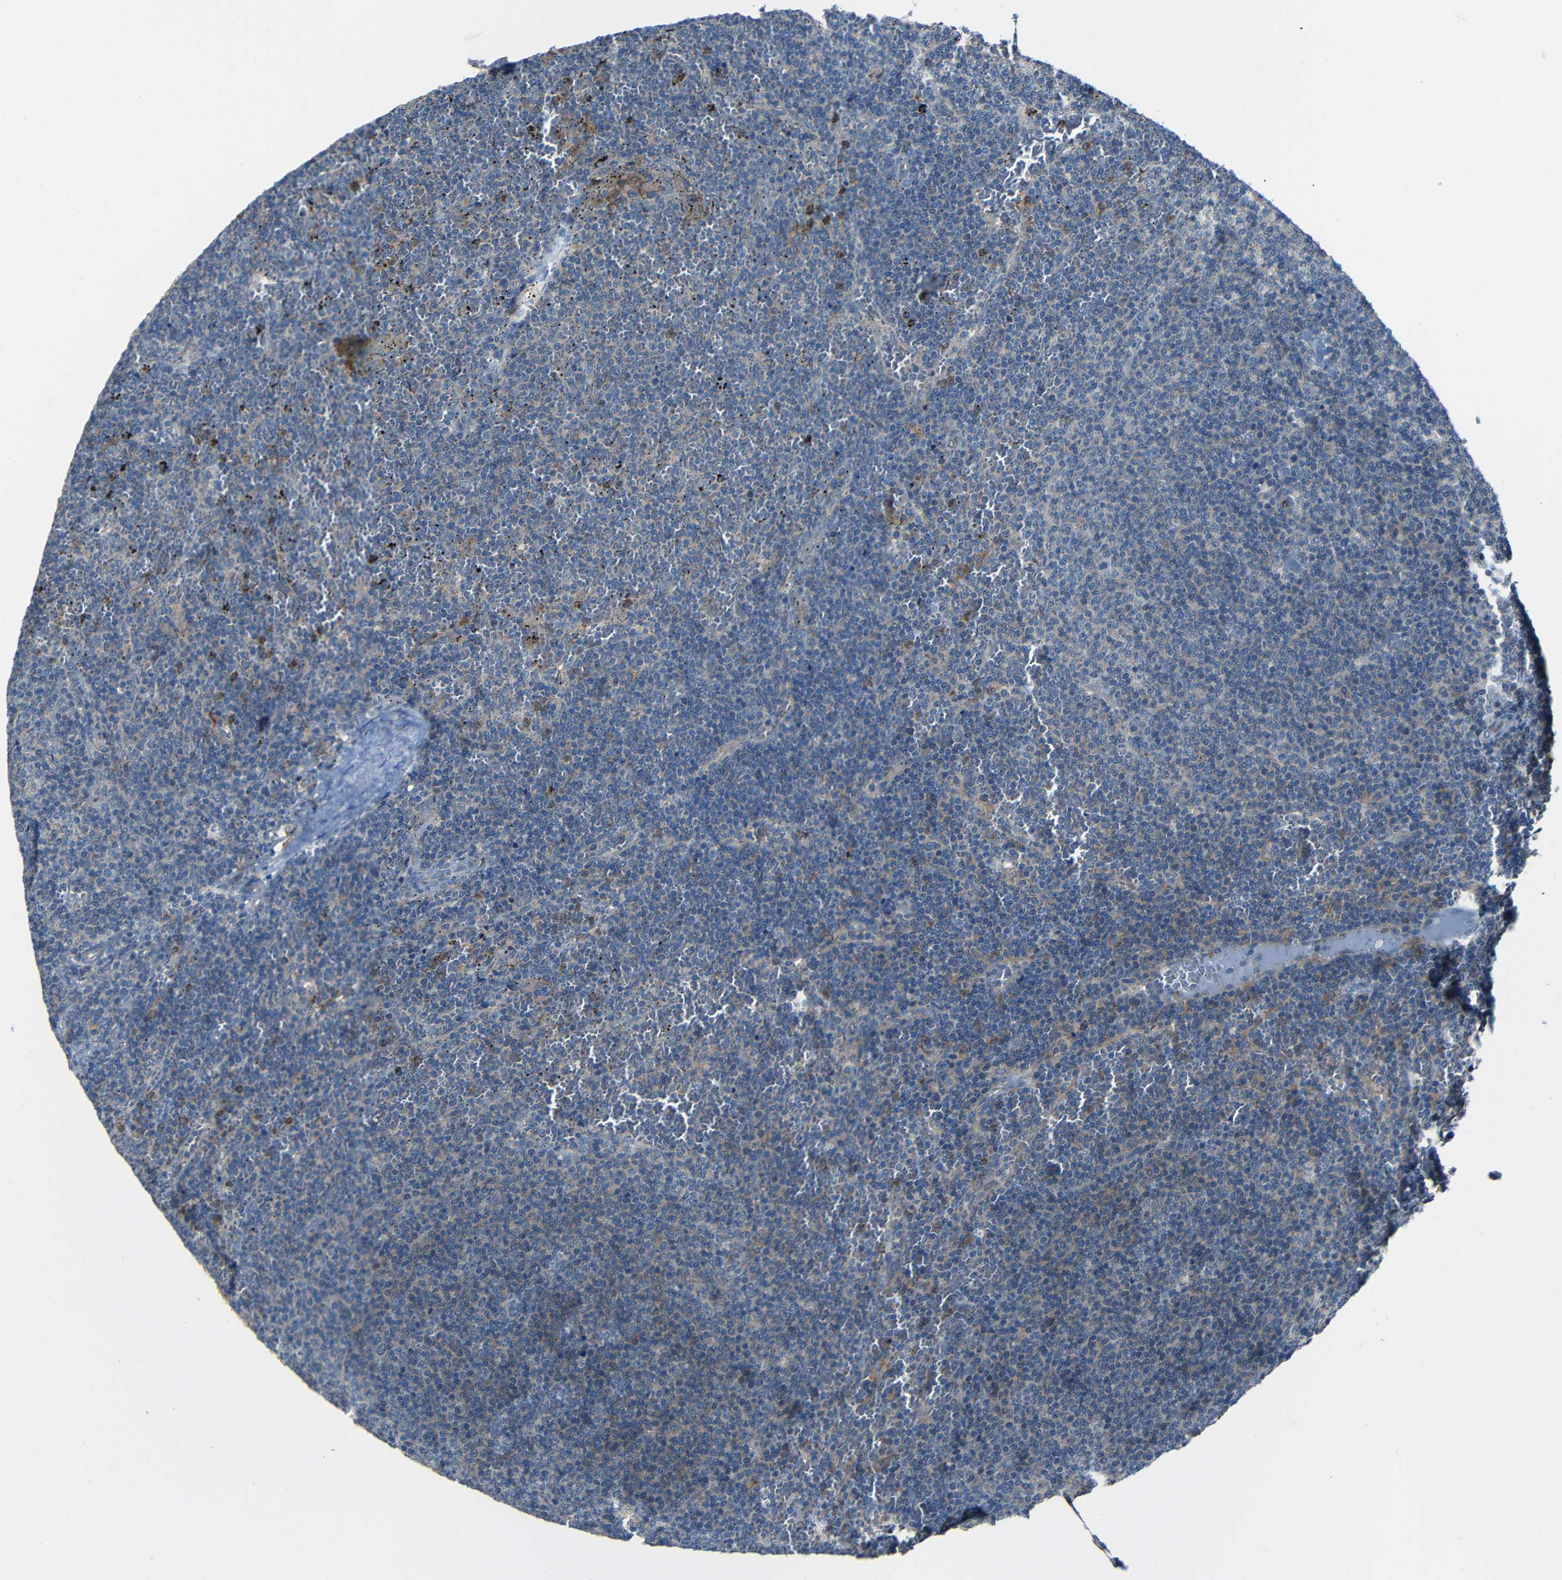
{"staining": {"intensity": "weak", "quantity": "<25%", "location": "cytoplasmic/membranous"}, "tissue": "lymphoma", "cell_type": "Tumor cells", "image_type": "cancer", "snomed": [{"axis": "morphology", "description": "Malignant lymphoma, non-Hodgkin's type, Low grade"}, {"axis": "topography", "description": "Spleen"}], "caption": "This micrograph is of lymphoma stained with immunohistochemistry to label a protein in brown with the nuclei are counter-stained blue. There is no positivity in tumor cells.", "gene": "DNAJC5", "patient": {"sex": "female", "age": 50}}